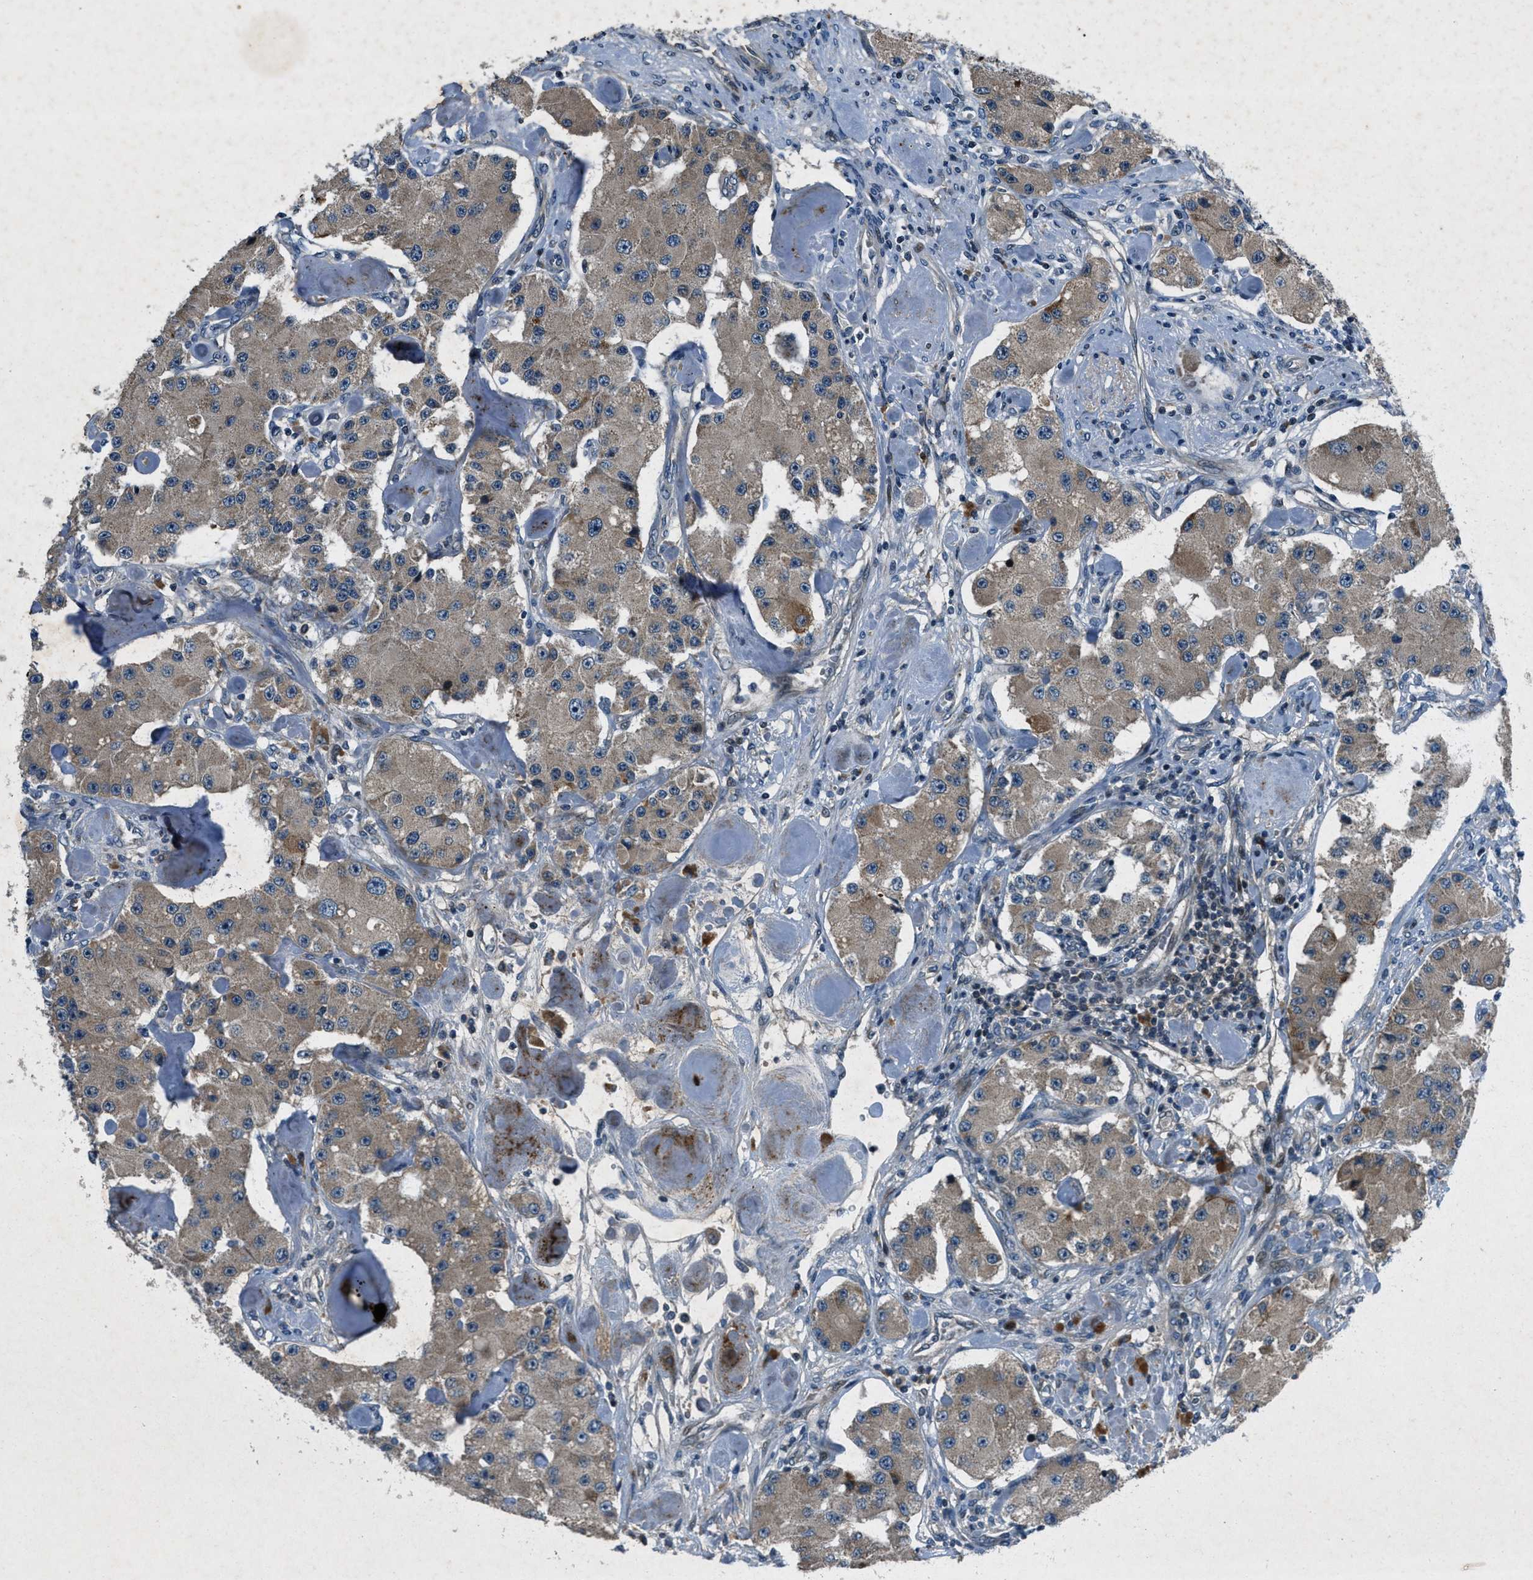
{"staining": {"intensity": "weak", "quantity": ">75%", "location": "cytoplasmic/membranous"}, "tissue": "carcinoid", "cell_type": "Tumor cells", "image_type": "cancer", "snomed": [{"axis": "morphology", "description": "Carcinoid, malignant, NOS"}, {"axis": "topography", "description": "Pancreas"}], "caption": "Human malignant carcinoid stained with a brown dye shows weak cytoplasmic/membranous positive positivity in approximately >75% of tumor cells.", "gene": "CLEC2D", "patient": {"sex": "male", "age": 41}}